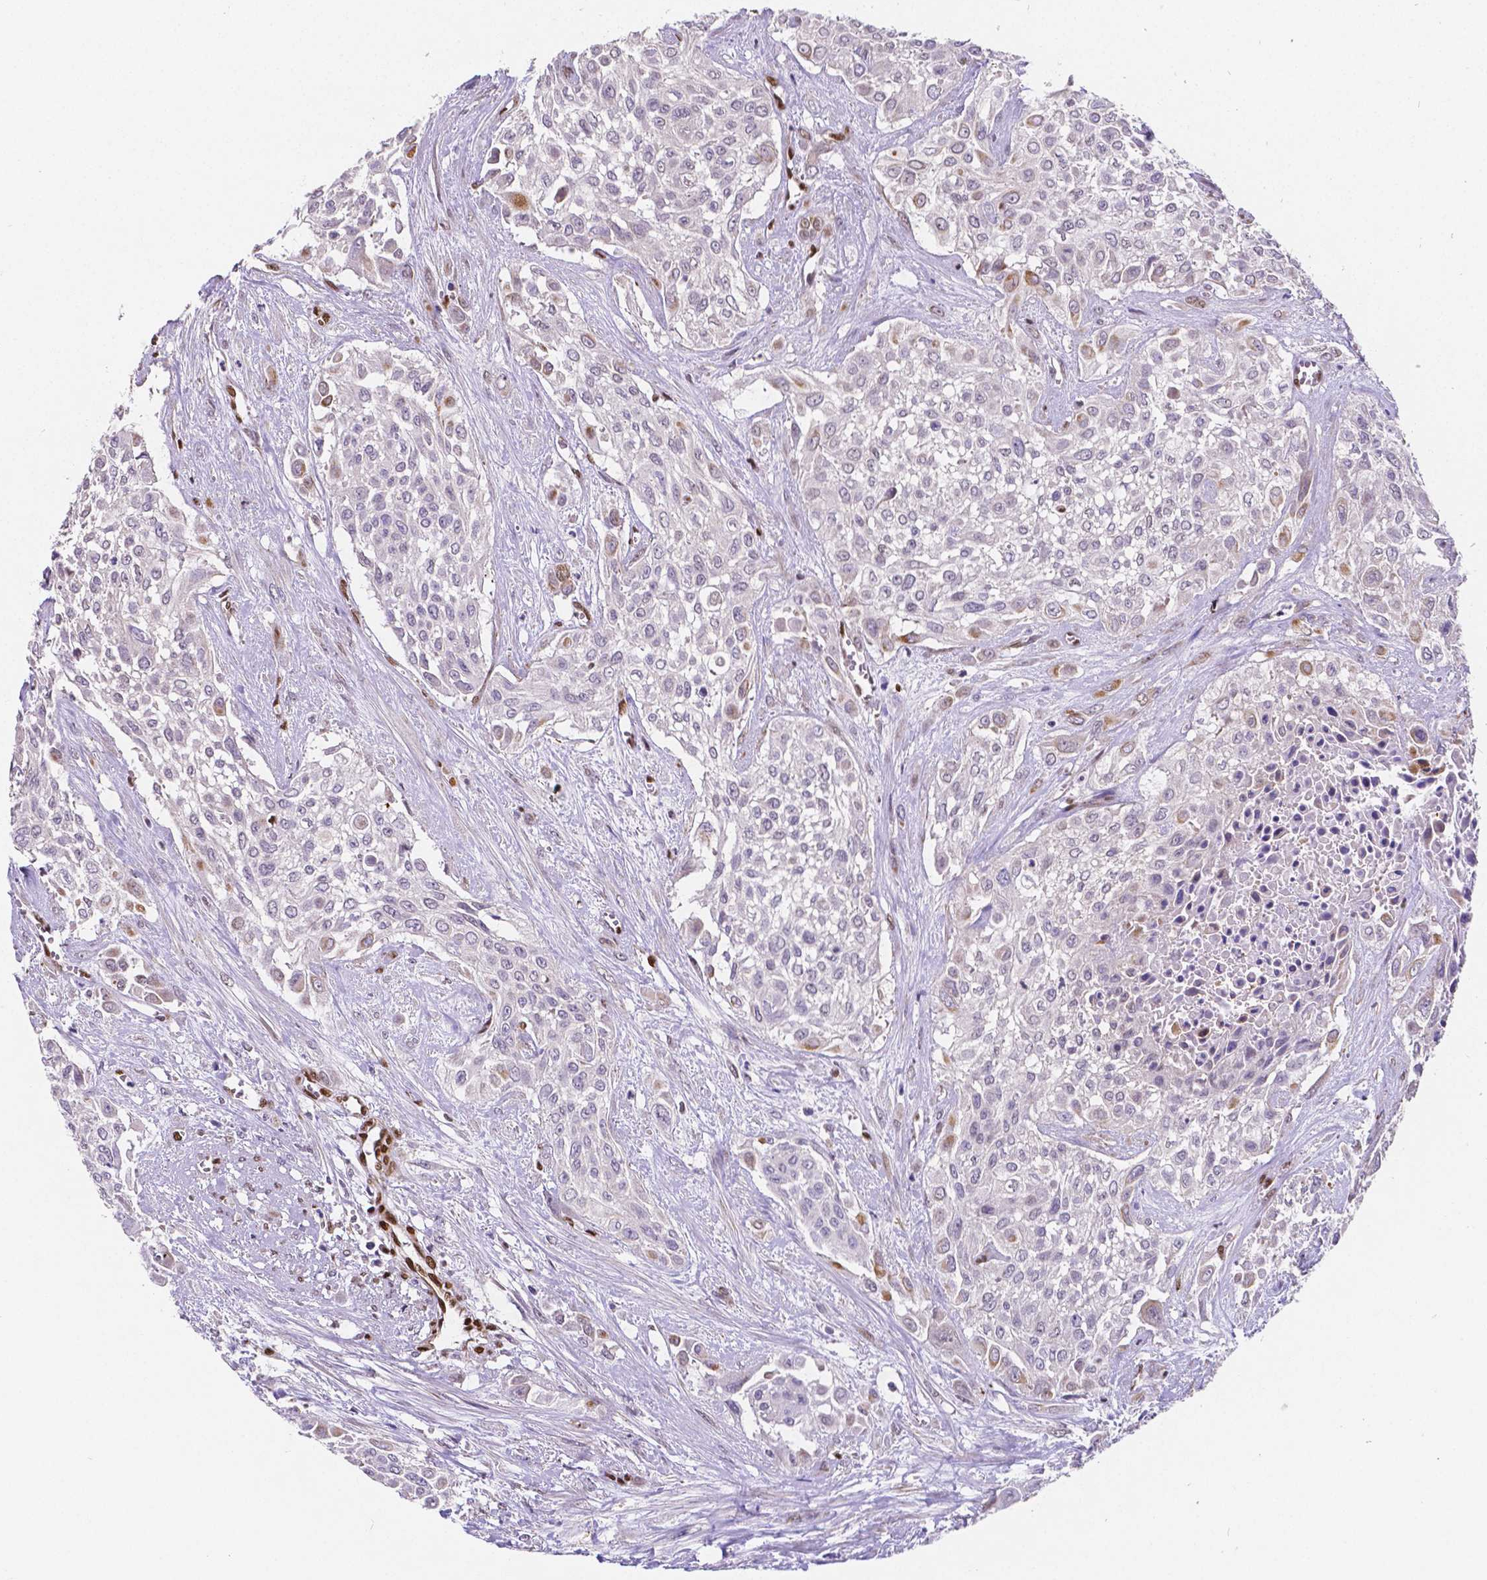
{"staining": {"intensity": "negative", "quantity": "none", "location": "none"}, "tissue": "urothelial cancer", "cell_type": "Tumor cells", "image_type": "cancer", "snomed": [{"axis": "morphology", "description": "Urothelial carcinoma, High grade"}, {"axis": "topography", "description": "Urinary bladder"}], "caption": "High magnification brightfield microscopy of high-grade urothelial carcinoma stained with DAB (3,3'-diaminobenzidine) (brown) and counterstained with hematoxylin (blue): tumor cells show no significant staining.", "gene": "MEF2C", "patient": {"sex": "male", "age": 57}}